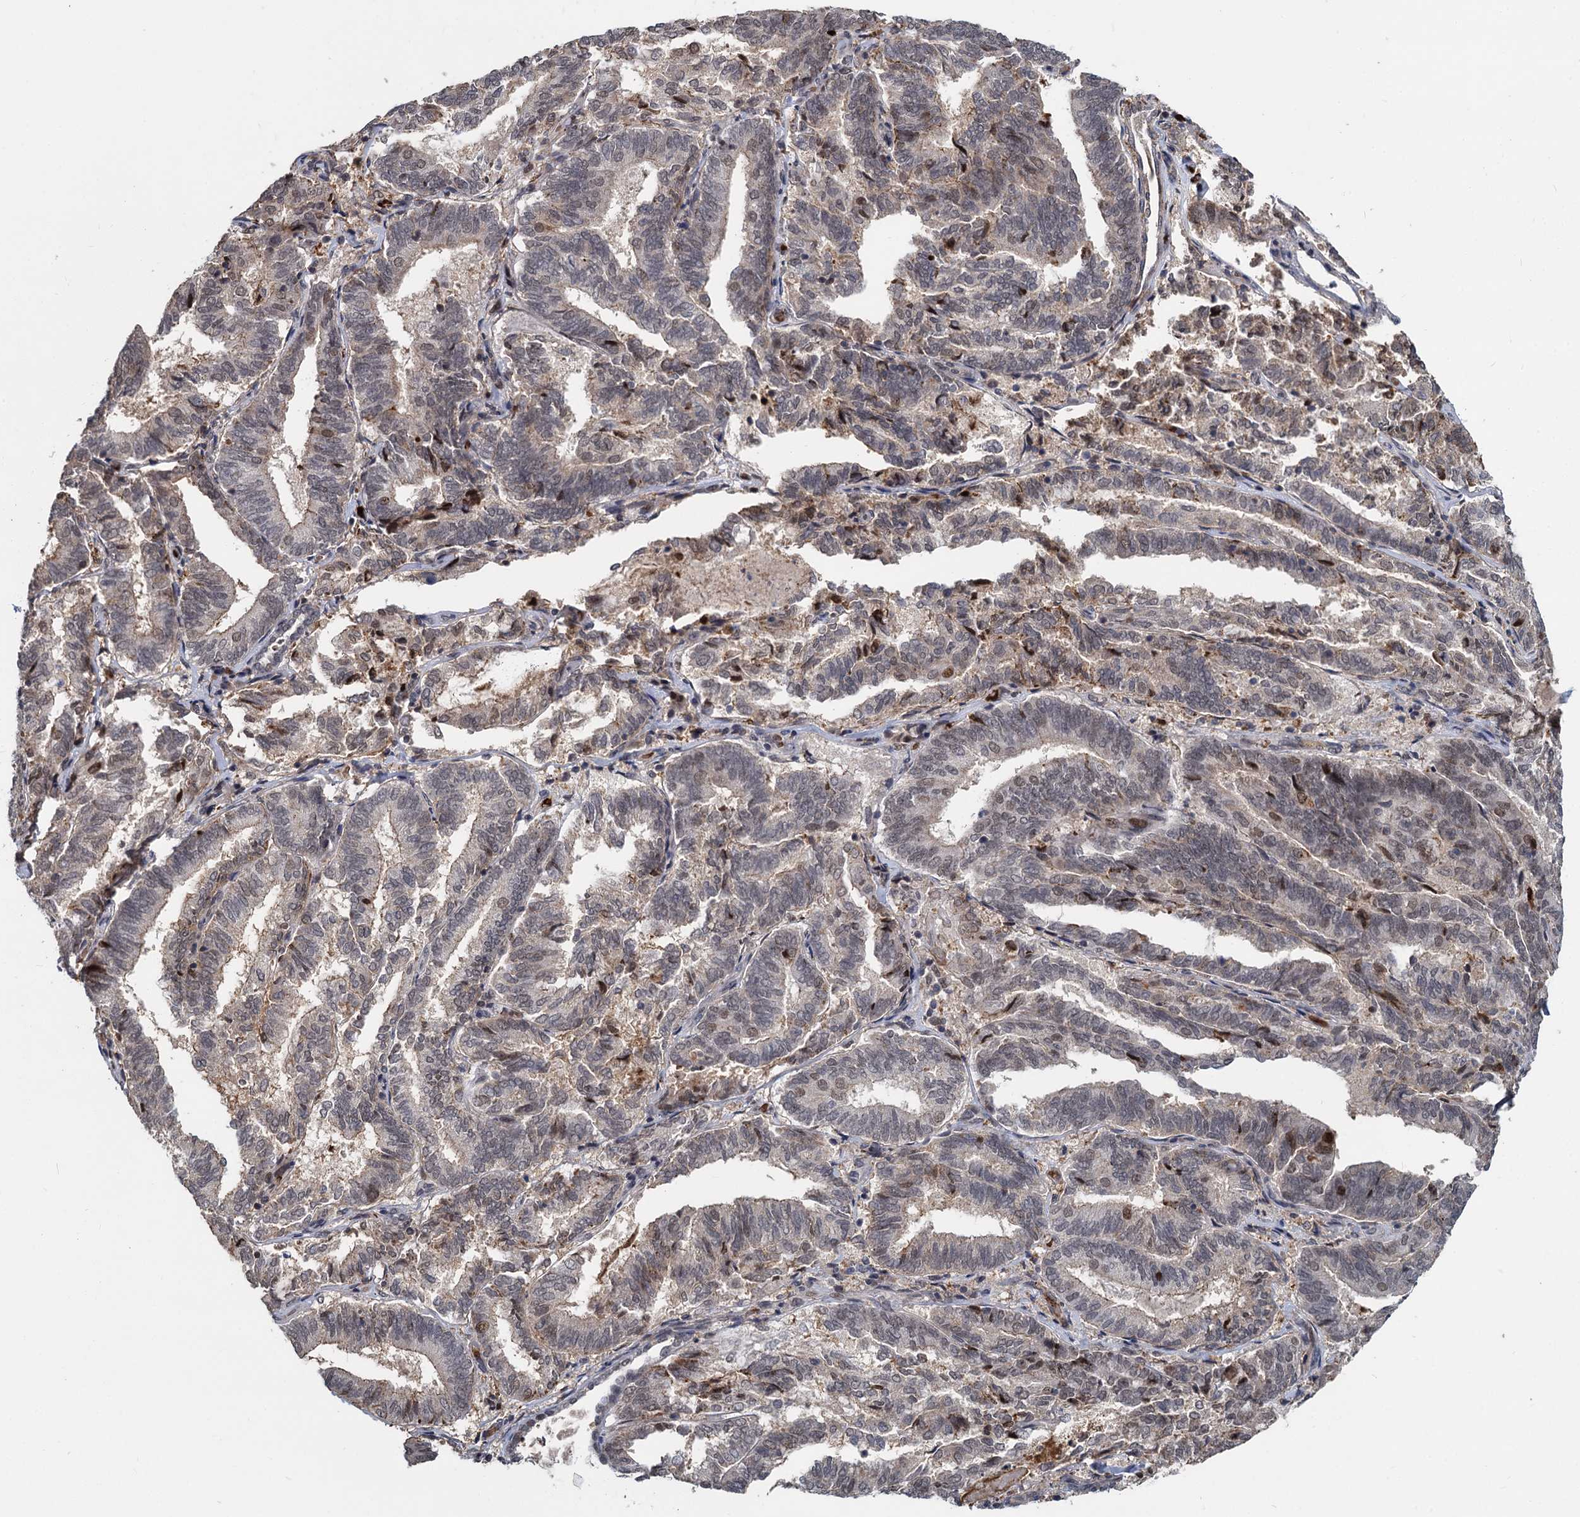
{"staining": {"intensity": "weak", "quantity": "25%-75%", "location": "nuclear"}, "tissue": "endometrial cancer", "cell_type": "Tumor cells", "image_type": "cancer", "snomed": [{"axis": "morphology", "description": "Adenocarcinoma, NOS"}, {"axis": "topography", "description": "Endometrium"}], "caption": "The image exhibits a brown stain indicating the presence of a protein in the nuclear of tumor cells in endometrial cancer.", "gene": "FANCI", "patient": {"sex": "female", "age": 80}}